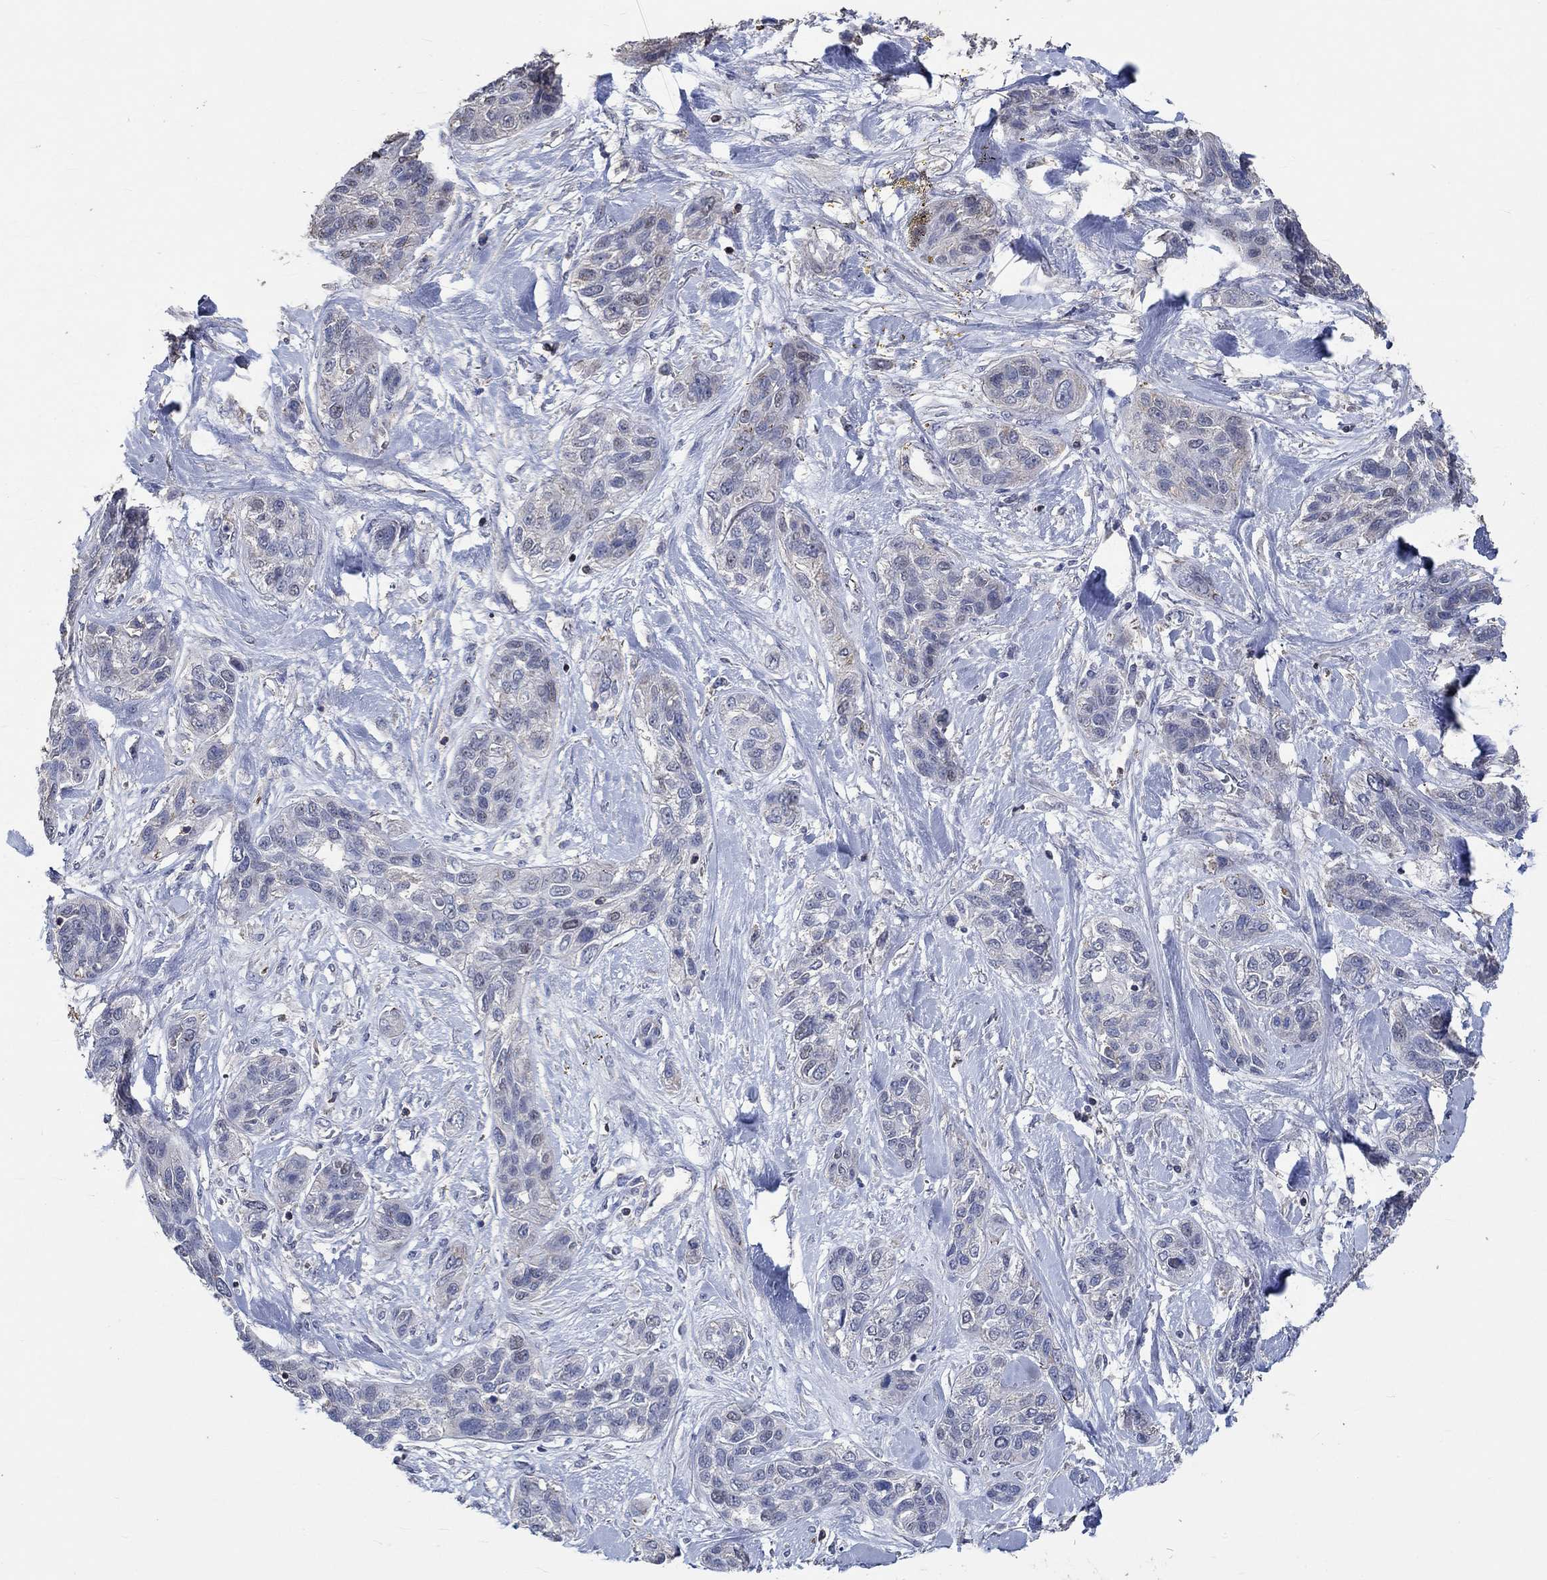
{"staining": {"intensity": "negative", "quantity": "none", "location": "none"}, "tissue": "lung cancer", "cell_type": "Tumor cells", "image_type": "cancer", "snomed": [{"axis": "morphology", "description": "Squamous cell carcinoma, NOS"}, {"axis": "topography", "description": "Lung"}], "caption": "Tumor cells show no significant protein staining in lung cancer (squamous cell carcinoma).", "gene": "TNFAIP8L3", "patient": {"sex": "female", "age": 70}}